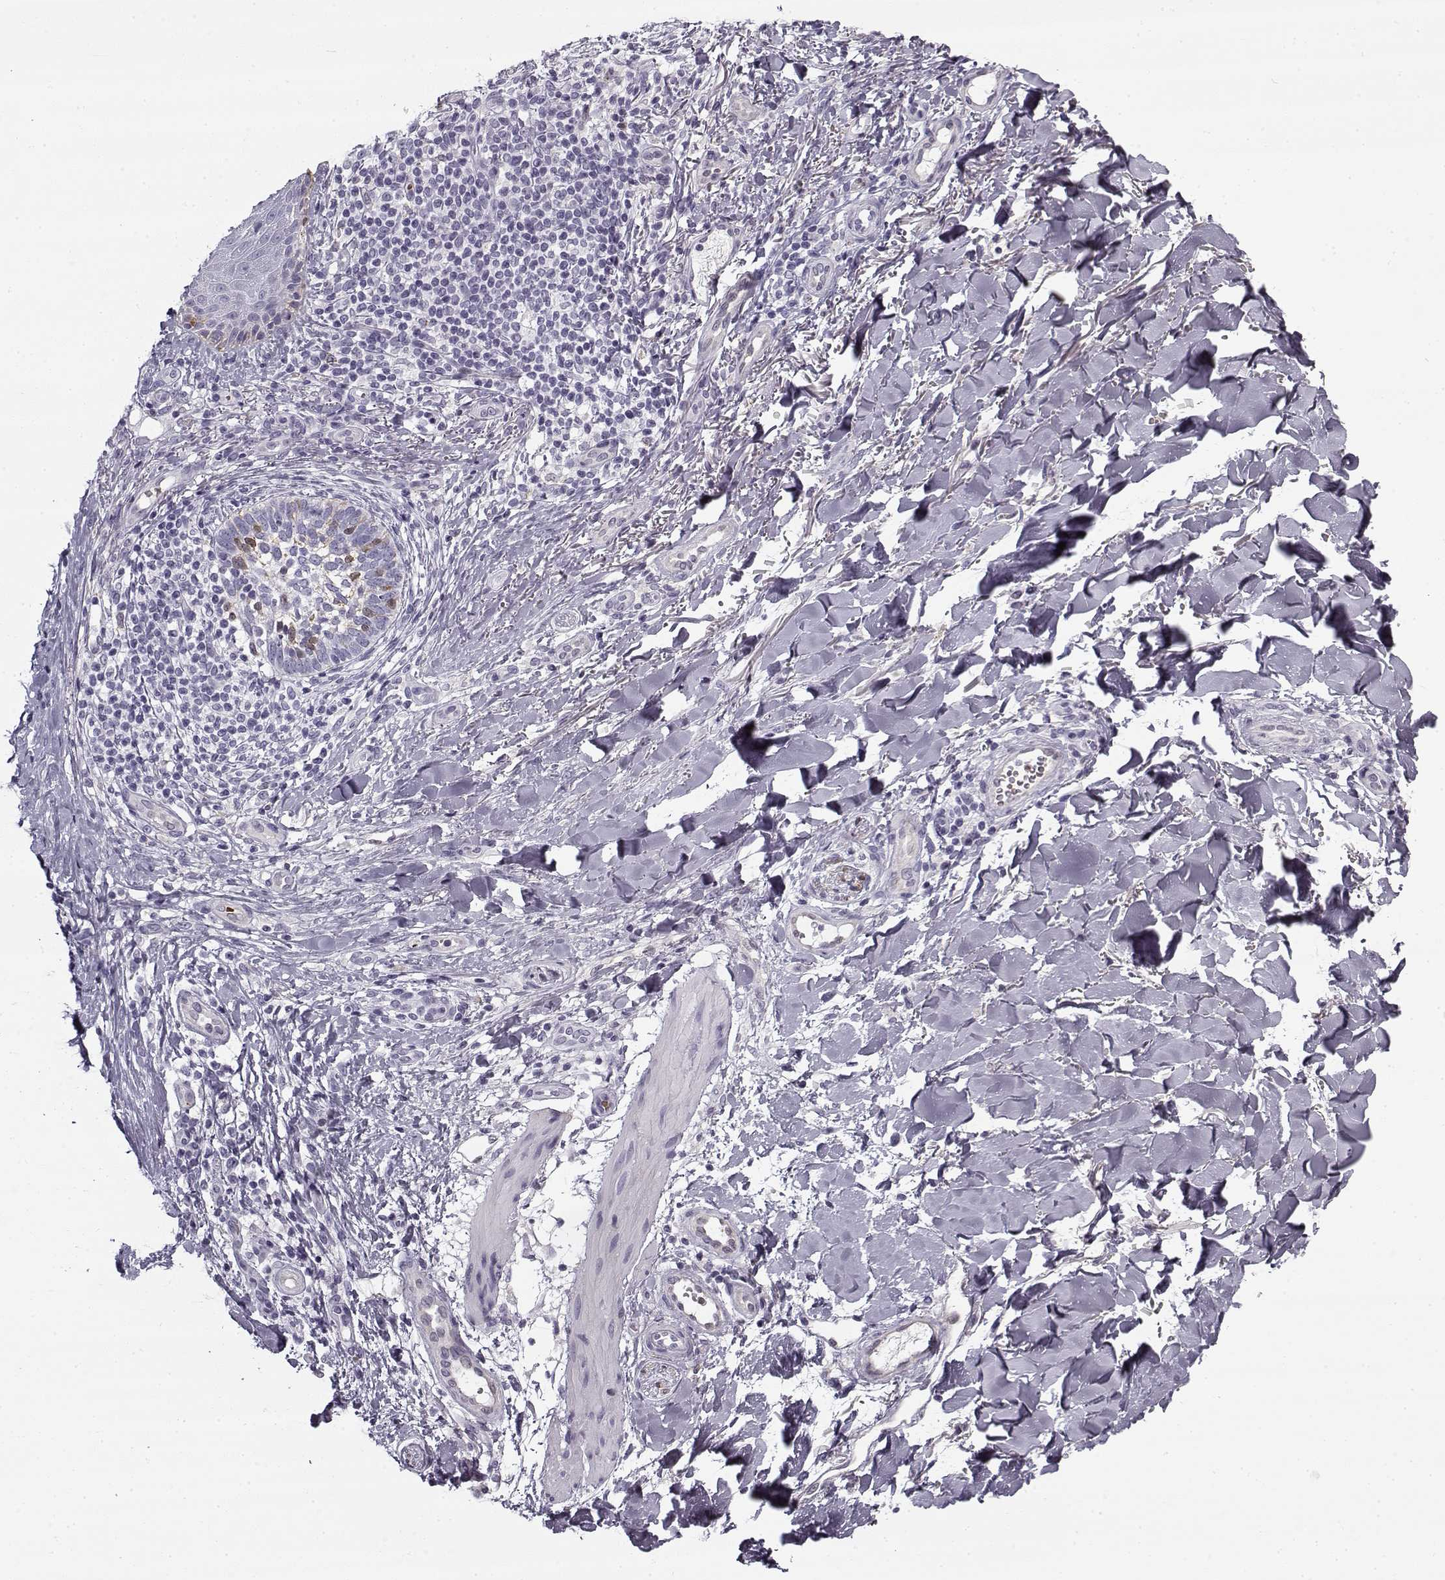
{"staining": {"intensity": "negative", "quantity": "none", "location": "none"}, "tissue": "skin cancer", "cell_type": "Tumor cells", "image_type": "cancer", "snomed": [{"axis": "morphology", "description": "Normal tissue, NOS"}, {"axis": "morphology", "description": "Basal cell carcinoma"}, {"axis": "topography", "description": "Skin"}], "caption": "This micrograph is of skin basal cell carcinoma stained with immunohistochemistry (IHC) to label a protein in brown with the nuclei are counter-stained blue. There is no positivity in tumor cells. The staining is performed using DAB brown chromogen with nuclei counter-stained in using hematoxylin.", "gene": "SNCA", "patient": {"sex": "male", "age": 46}}